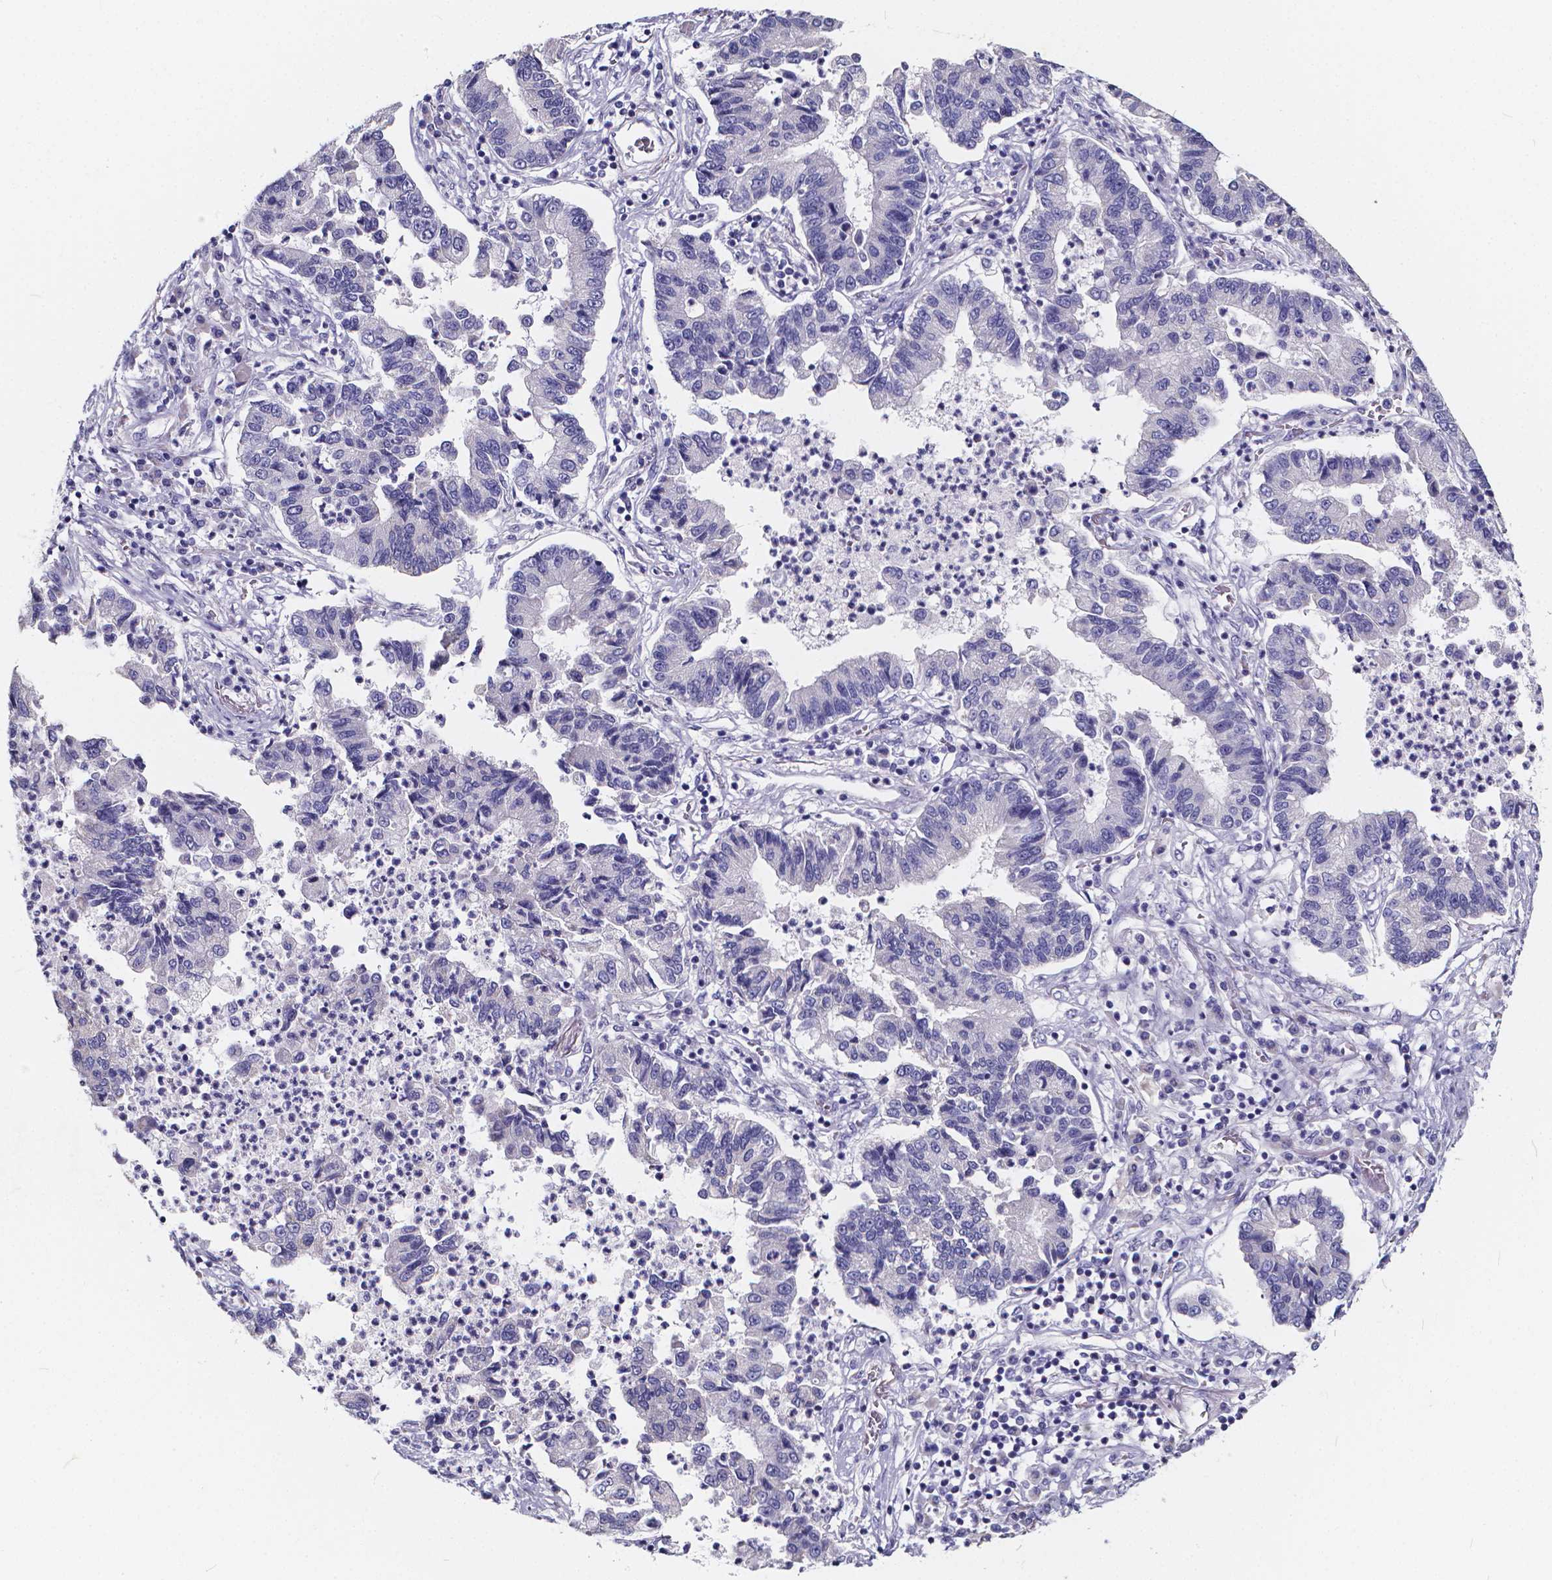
{"staining": {"intensity": "negative", "quantity": "none", "location": "none"}, "tissue": "lung cancer", "cell_type": "Tumor cells", "image_type": "cancer", "snomed": [{"axis": "morphology", "description": "Adenocarcinoma, NOS"}, {"axis": "topography", "description": "Lung"}], "caption": "Immunohistochemistry (IHC) photomicrograph of neoplastic tissue: lung adenocarcinoma stained with DAB shows no significant protein staining in tumor cells.", "gene": "SPEF2", "patient": {"sex": "female", "age": 57}}